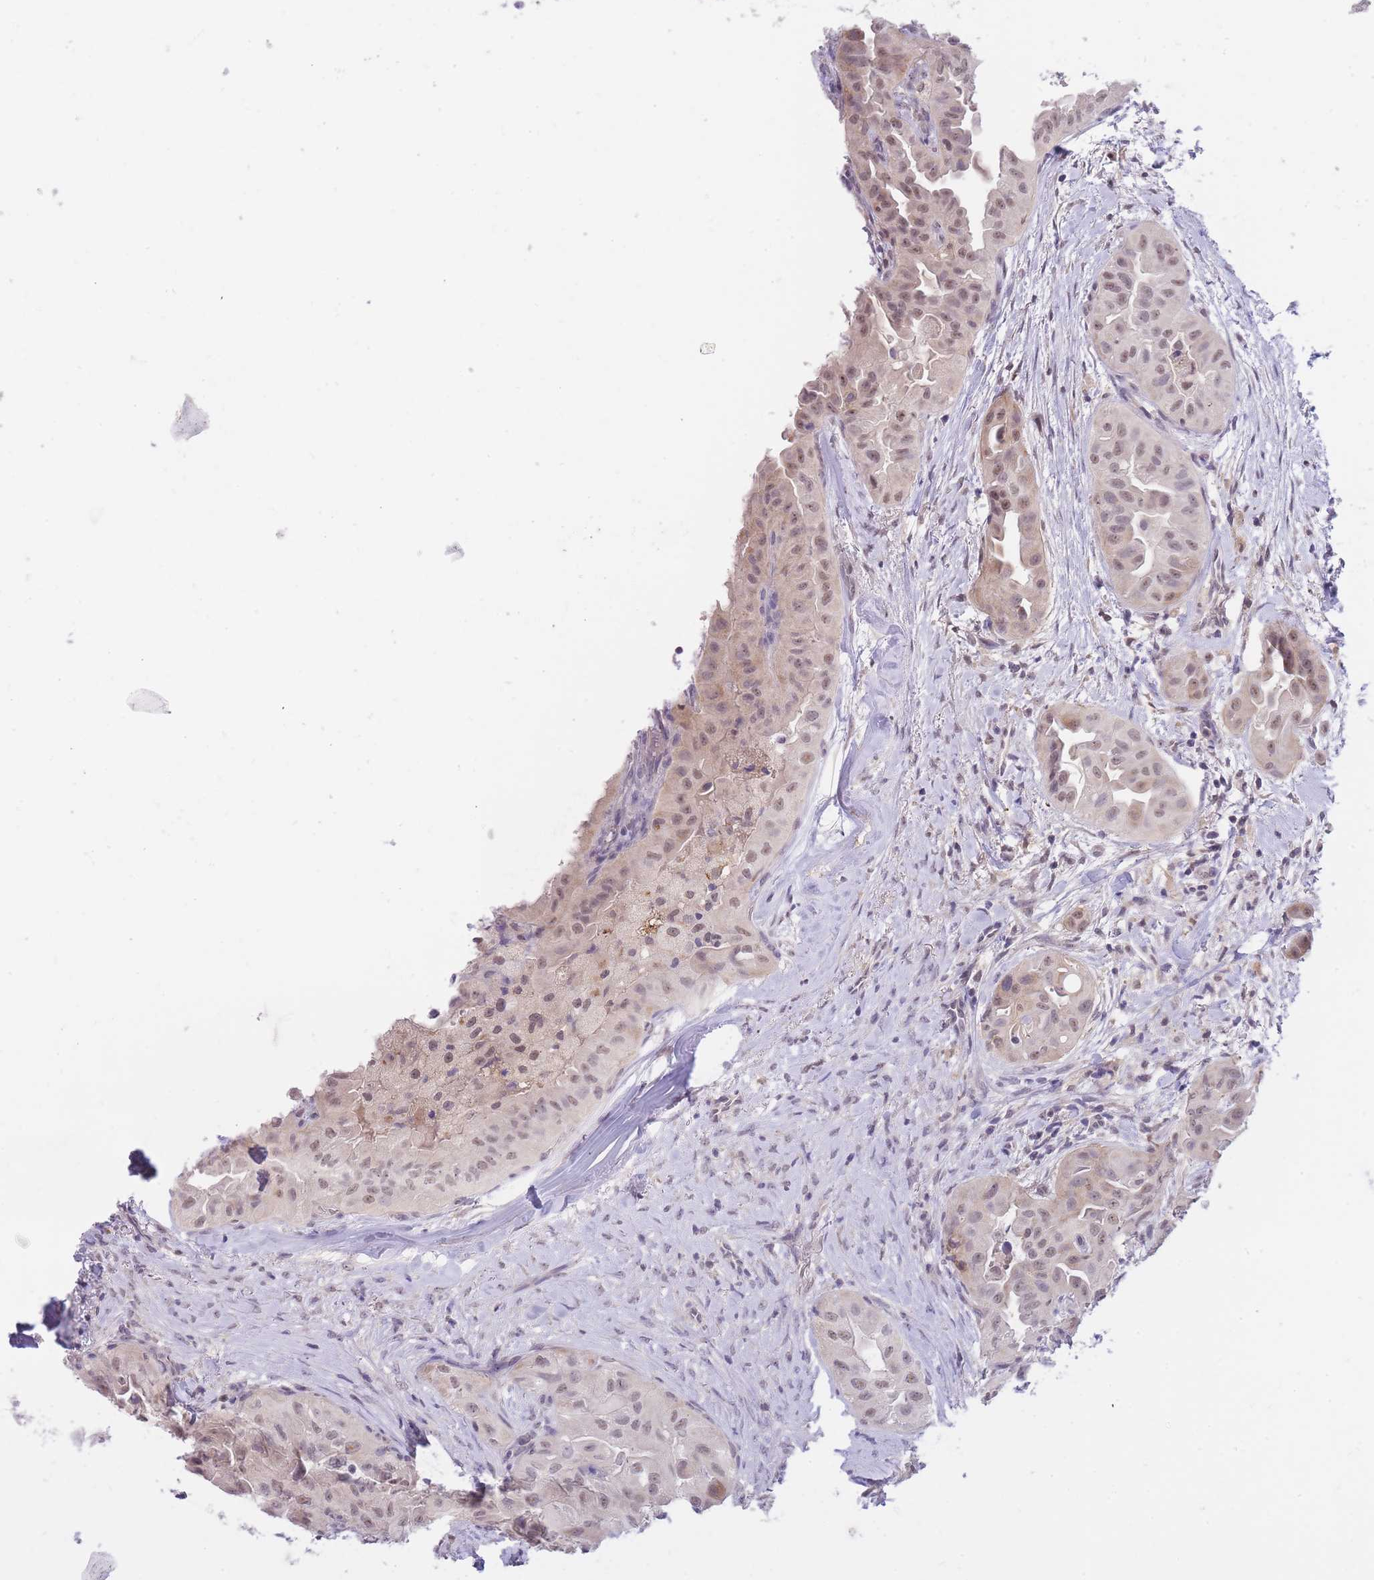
{"staining": {"intensity": "weak", "quantity": "25%-75%", "location": "nuclear"}, "tissue": "thyroid cancer", "cell_type": "Tumor cells", "image_type": "cancer", "snomed": [{"axis": "morphology", "description": "Normal tissue, NOS"}, {"axis": "morphology", "description": "Papillary adenocarcinoma, NOS"}, {"axis": "topography", "description": "Thyroid gland"}], "caption": "Immunohistochemical staining of human papillary adenocarcinoma (thyroid) demonstrates low levels of weak nuclear expression in approximately 25%-75% of tumor cells. The staining was performed using DAB to visualize the protein expression in brown, while the nuclei were stained in blue with hematoxylin (Magnification: 20x).", "gene": "GOLGA6L25", "patient": {"sex": "female", "age": 59}}